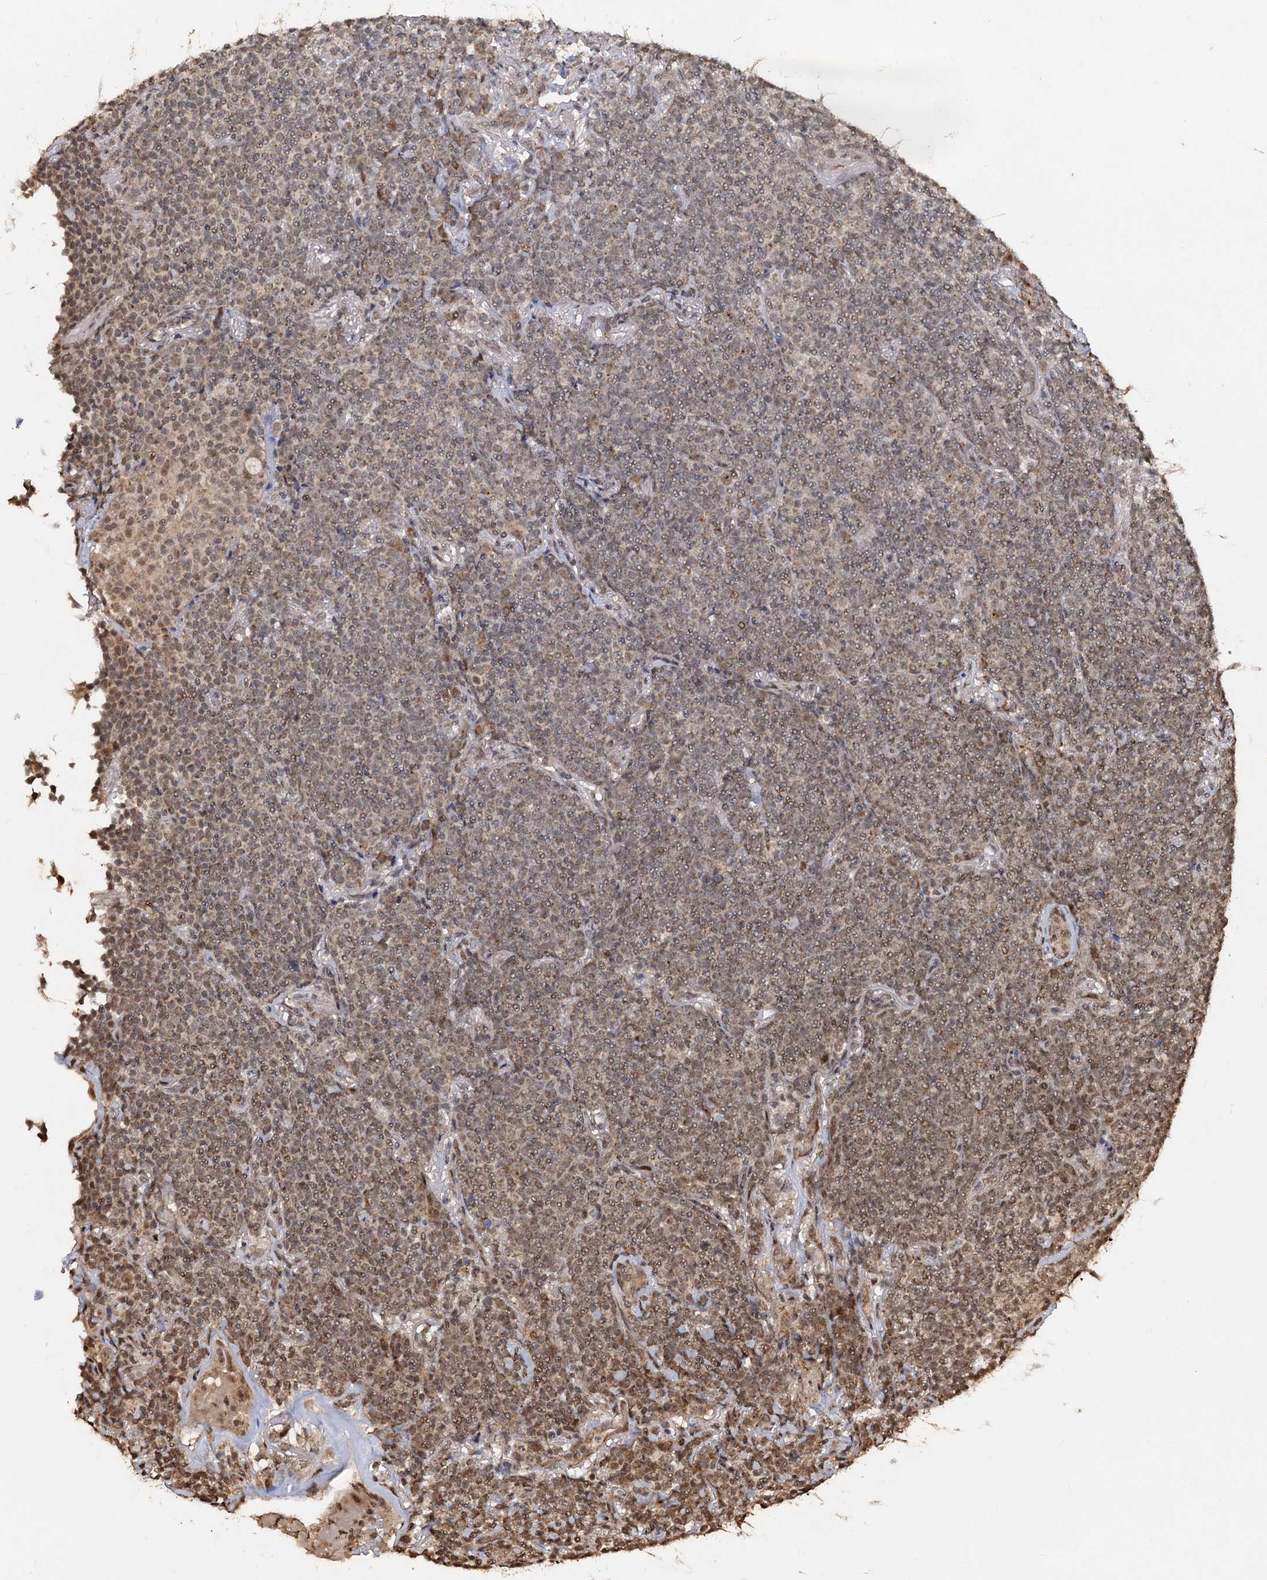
{"staining": {"intensity": "moderate", "quantity": "<25%", "location": "cytoplasmic/membranous,nuclear"}, "tissue": "lymphoma", "cell_type": "Tumor cells", "image_type": "cancer", "snomed": [{"axis": "morphology", "description": "Malignant lymphoma, non-Hodgkin's type, Low grade"}, {"axis": "topography", "description": "Lung"}], "caption": "Malignant lymphoma, non-Hodgkin's type (low-grade) tissue reveals moderate cytoplasmic/membranous and nuclear positivity in about <25% of tumor cells, visualized by immunohistochemistry.", "gene": "REP15", "patient": {"sex": "female", "age": 71}}